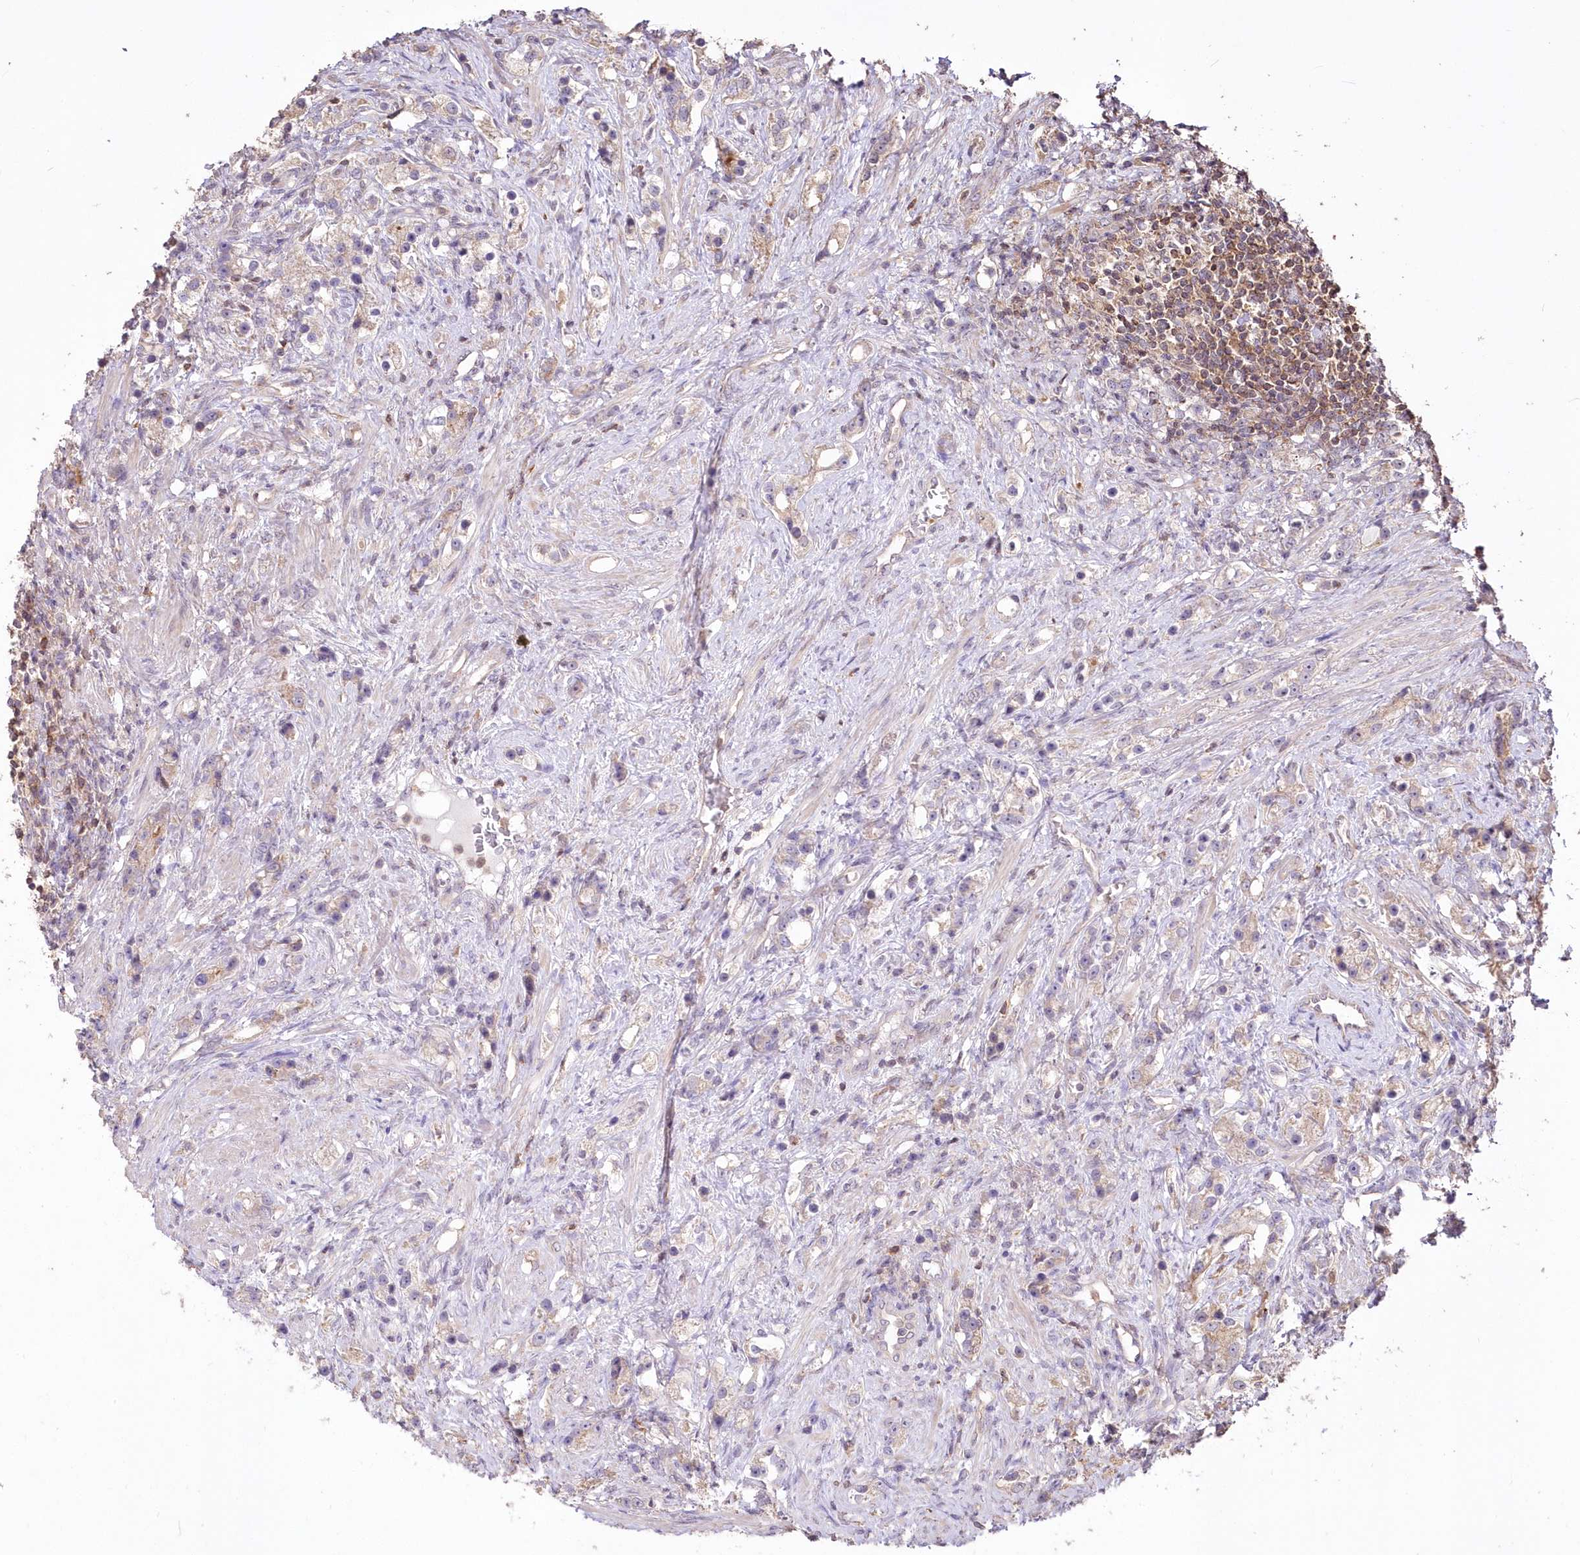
{"staining": {"intensity": "negative", "quantity": "none", "location": "none"}, "tissue": "prostate cancer", "cell_type": "Tumor cells", "image_type": "cancer", "snomed": [{"axis": "morphology", "description": "Adenocarcinoma, High grade"}, {"axis": "topography", "description": "Prostate"}], "caption": "Prostate cancer (adenocarcinoma (high-grade)) was stained to show a protein in brown. There is no significant positivity in tumor cells.", "gene": "STK17B", "patient": {"sex": "male", "age": 63}}